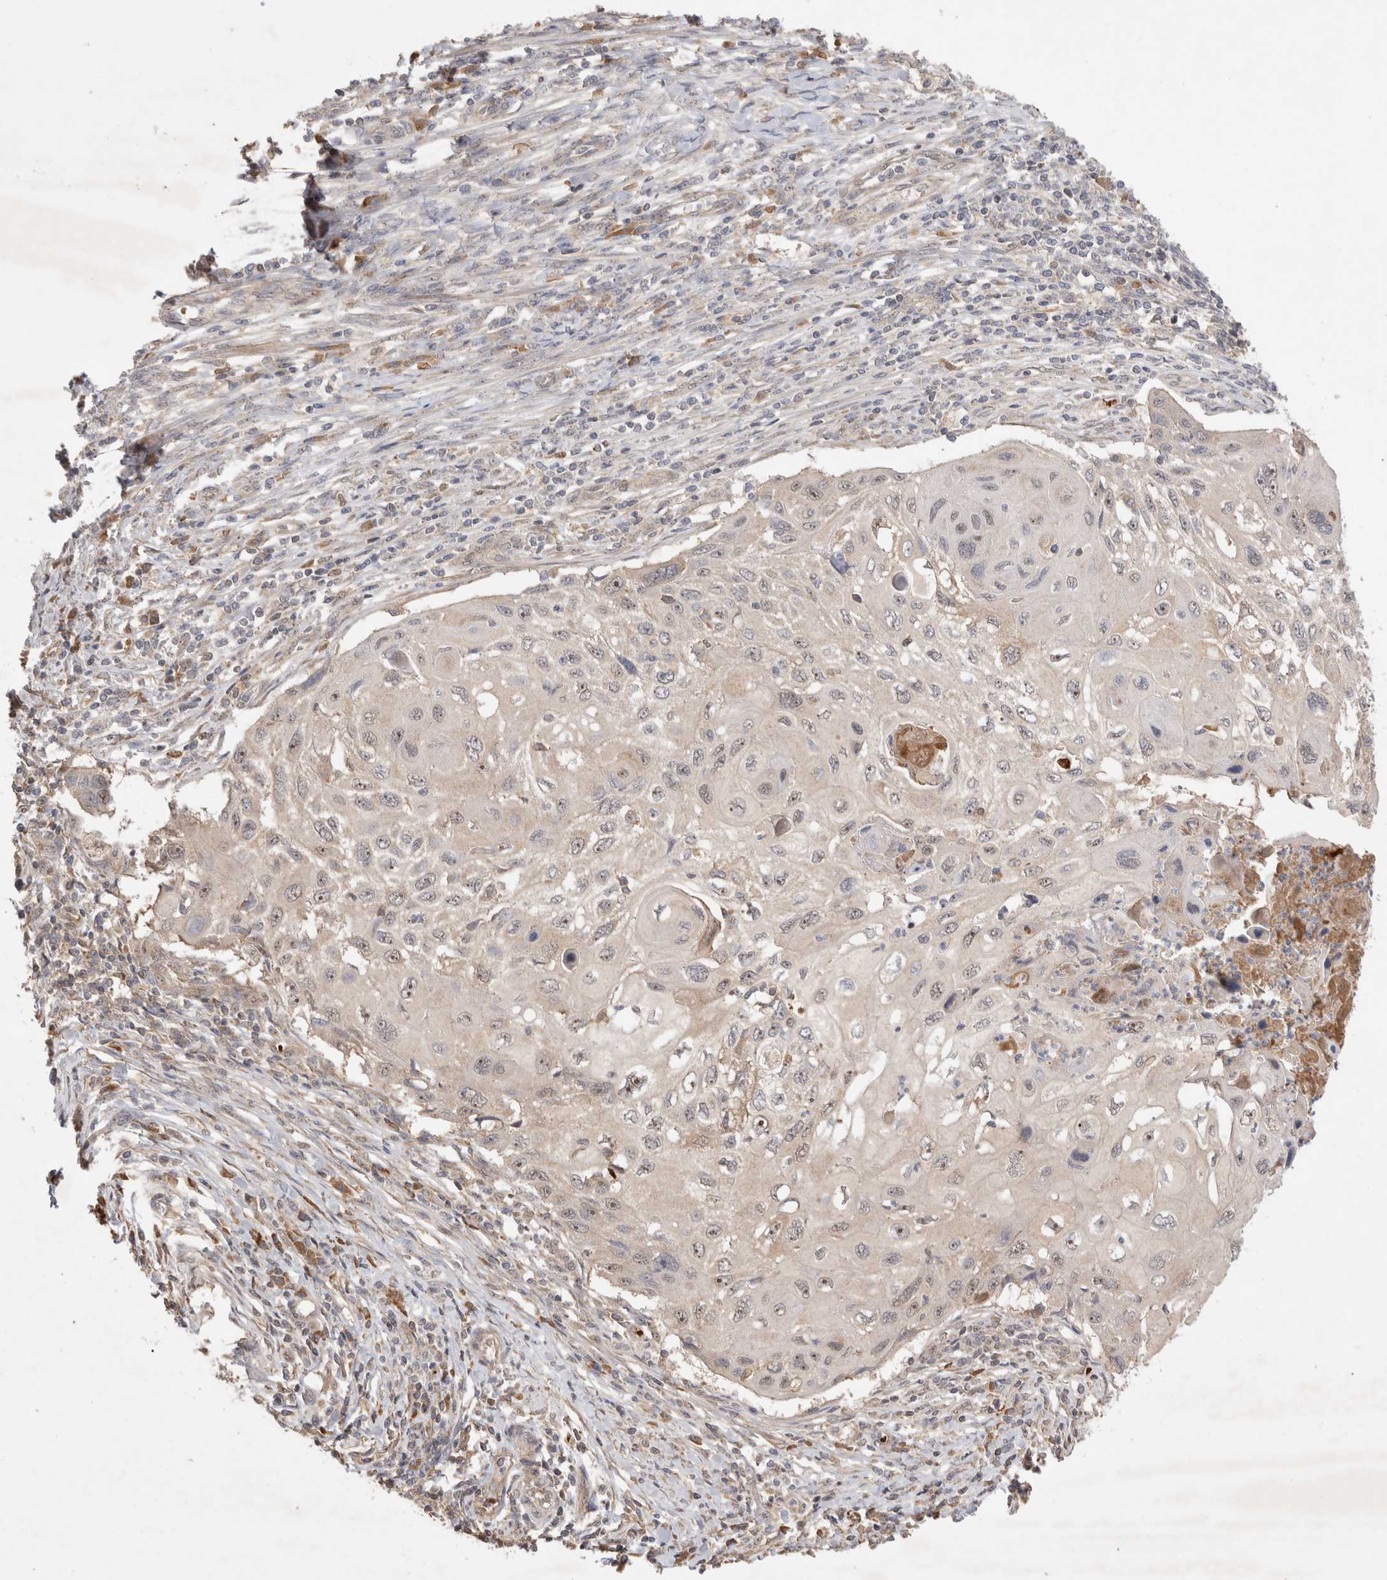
{"staining": {"intensity": "moderate", "quantity": "<25%", "location": "nuclear"}, "tissue": "cervical cancer", "cell_type": "Tumor cells", "image_type": "cancer", "snomed": [{"axis": "morphology", "description": "Squamous cell carcinoma, NOS"}, {"axis": "topography", "description": "Cervix"}], "caption": "Squamous cell carcinoma (cervical) tissue exhibits moderate nuclear positivity in about <25% of tumor cells (Brightfield microscopy of DAB IHC at high magnification).", "gene": "FAM221A", "patient": {"sex": "female", "age": 70}}